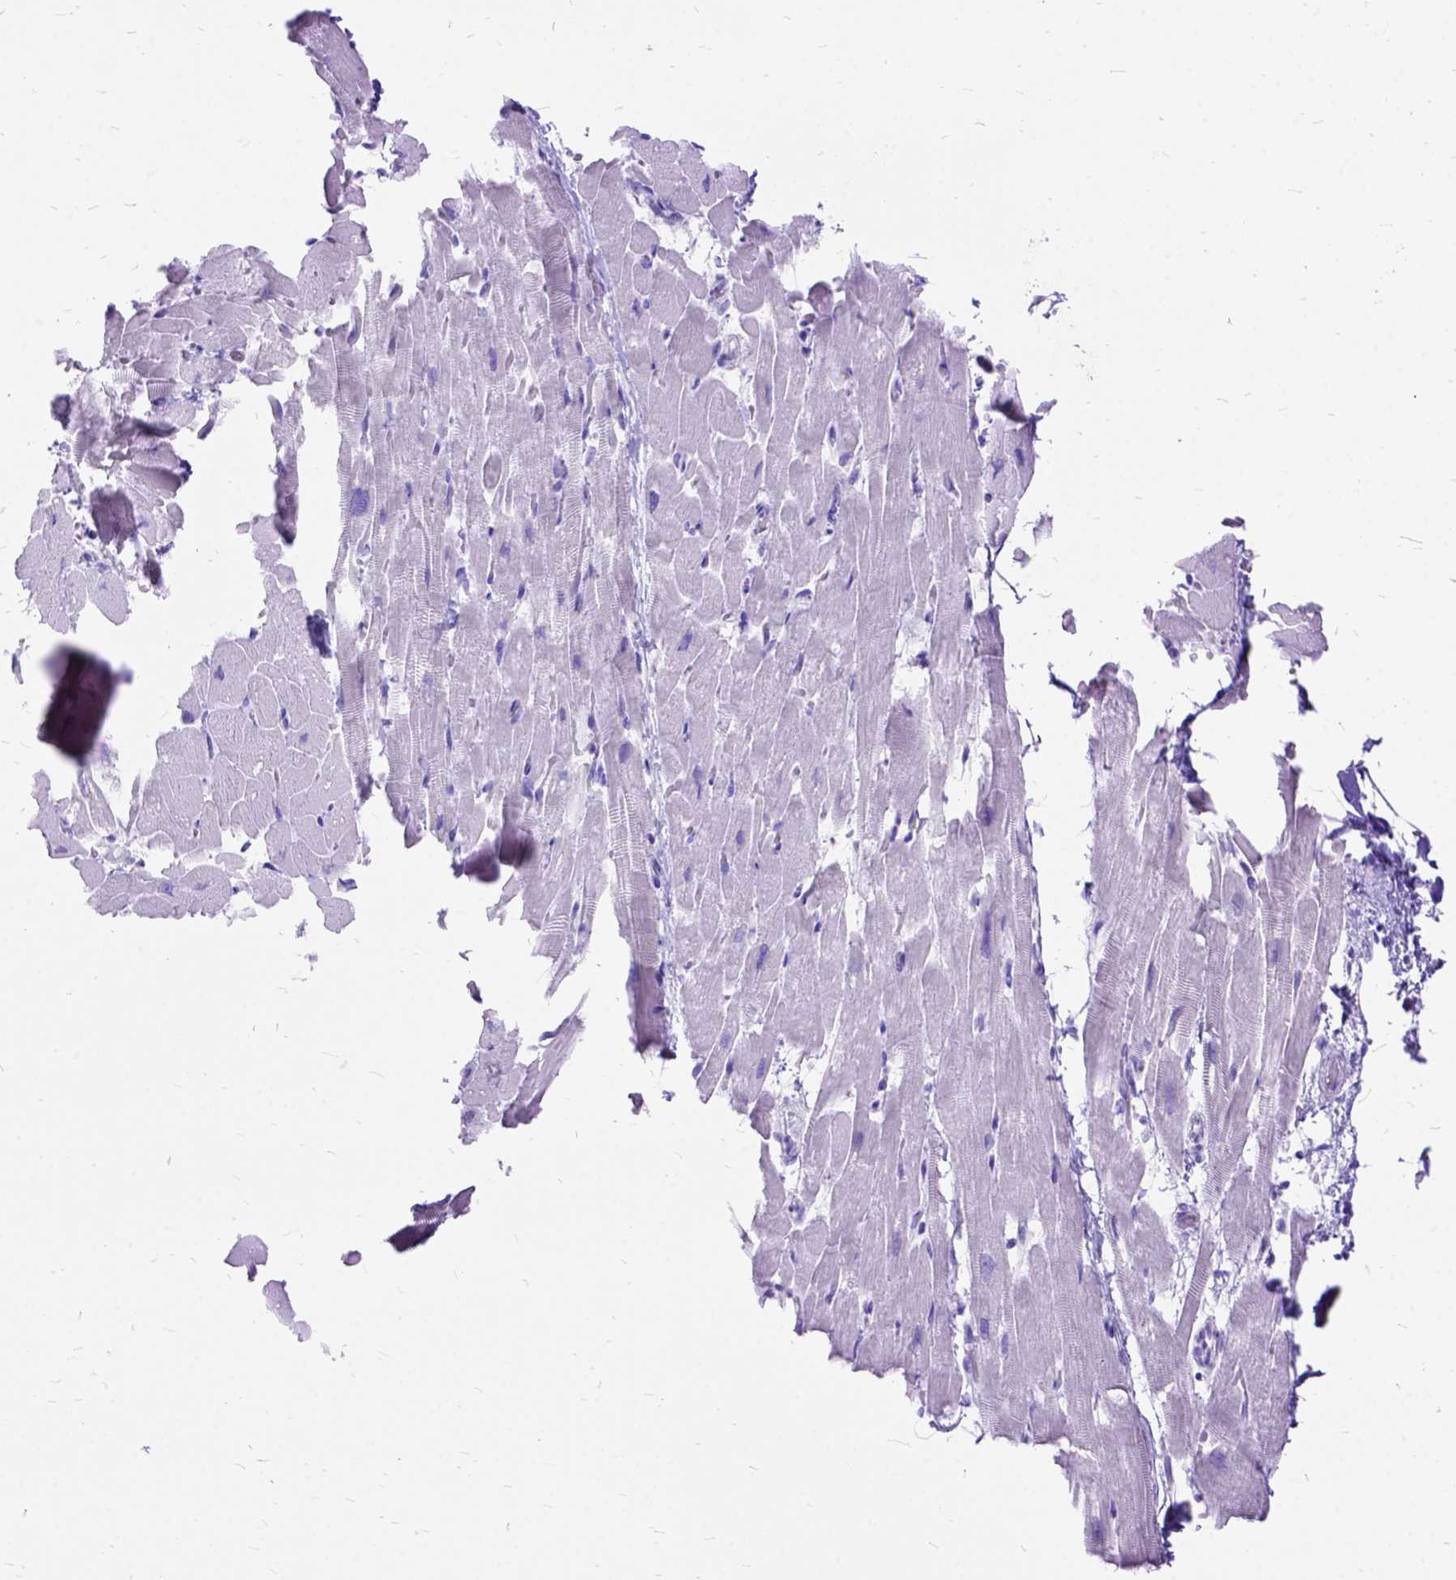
{"staining": {"intensity": "negative", "quantity": "none", "location": "none"}, "tissue": "heart muscle", "cell_type": "Cardiomyocytes", "image_type": "normal", "snomed": [{"axis": "morphology", "description": "Normal tissue, NOS"}, {"axis": "topography", "description": "Heart"}], "caption": "DAB (3,3'-diaminobenzidine) immunohistochemical staining of normal human heart muscle shows no significant positivity in cardiomyocytes.", "gene": "DNAH2", "patient": {"sex": "male", "age": 37}}